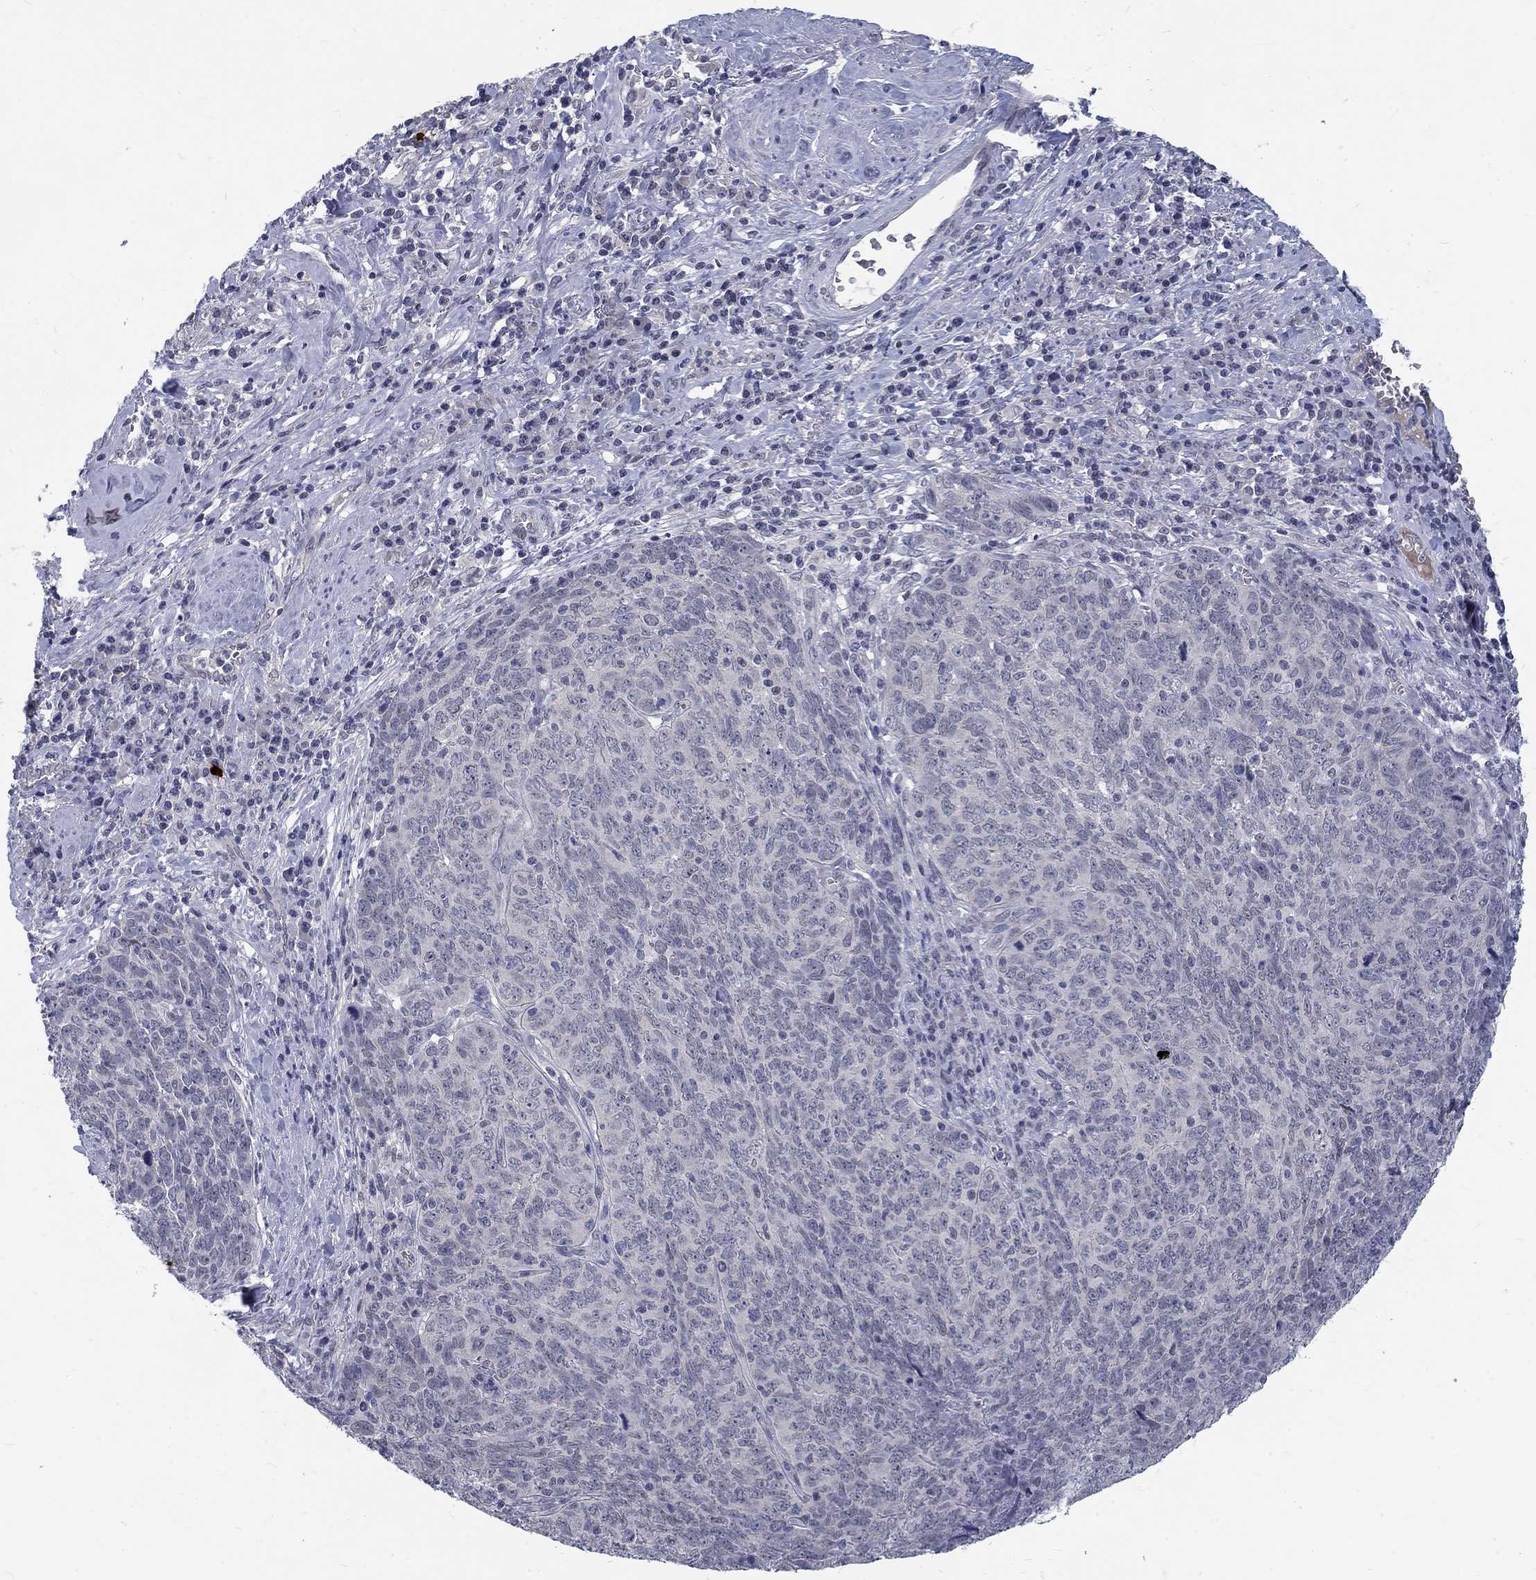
{"staining": {"intensity": "negative", "quantity": "none", "location": "none"}, "tissue": "skin cancer", "cell_type": "Tumor cells", "image_type": "cancer", "snomed": [{"axis": "morphology", "description": "Squamous cell carcinoma, NOS"}, {"axis": "topography", "description": "Skin"}, {"axis": "topography", "description": "Anal"}], "caption": "The histopathology image demonstrates no staining of tumor cells in squamous cell carcinoma (skin).", "gene": "PHKA1", "patient": {"sex": "female", "age": 51}}